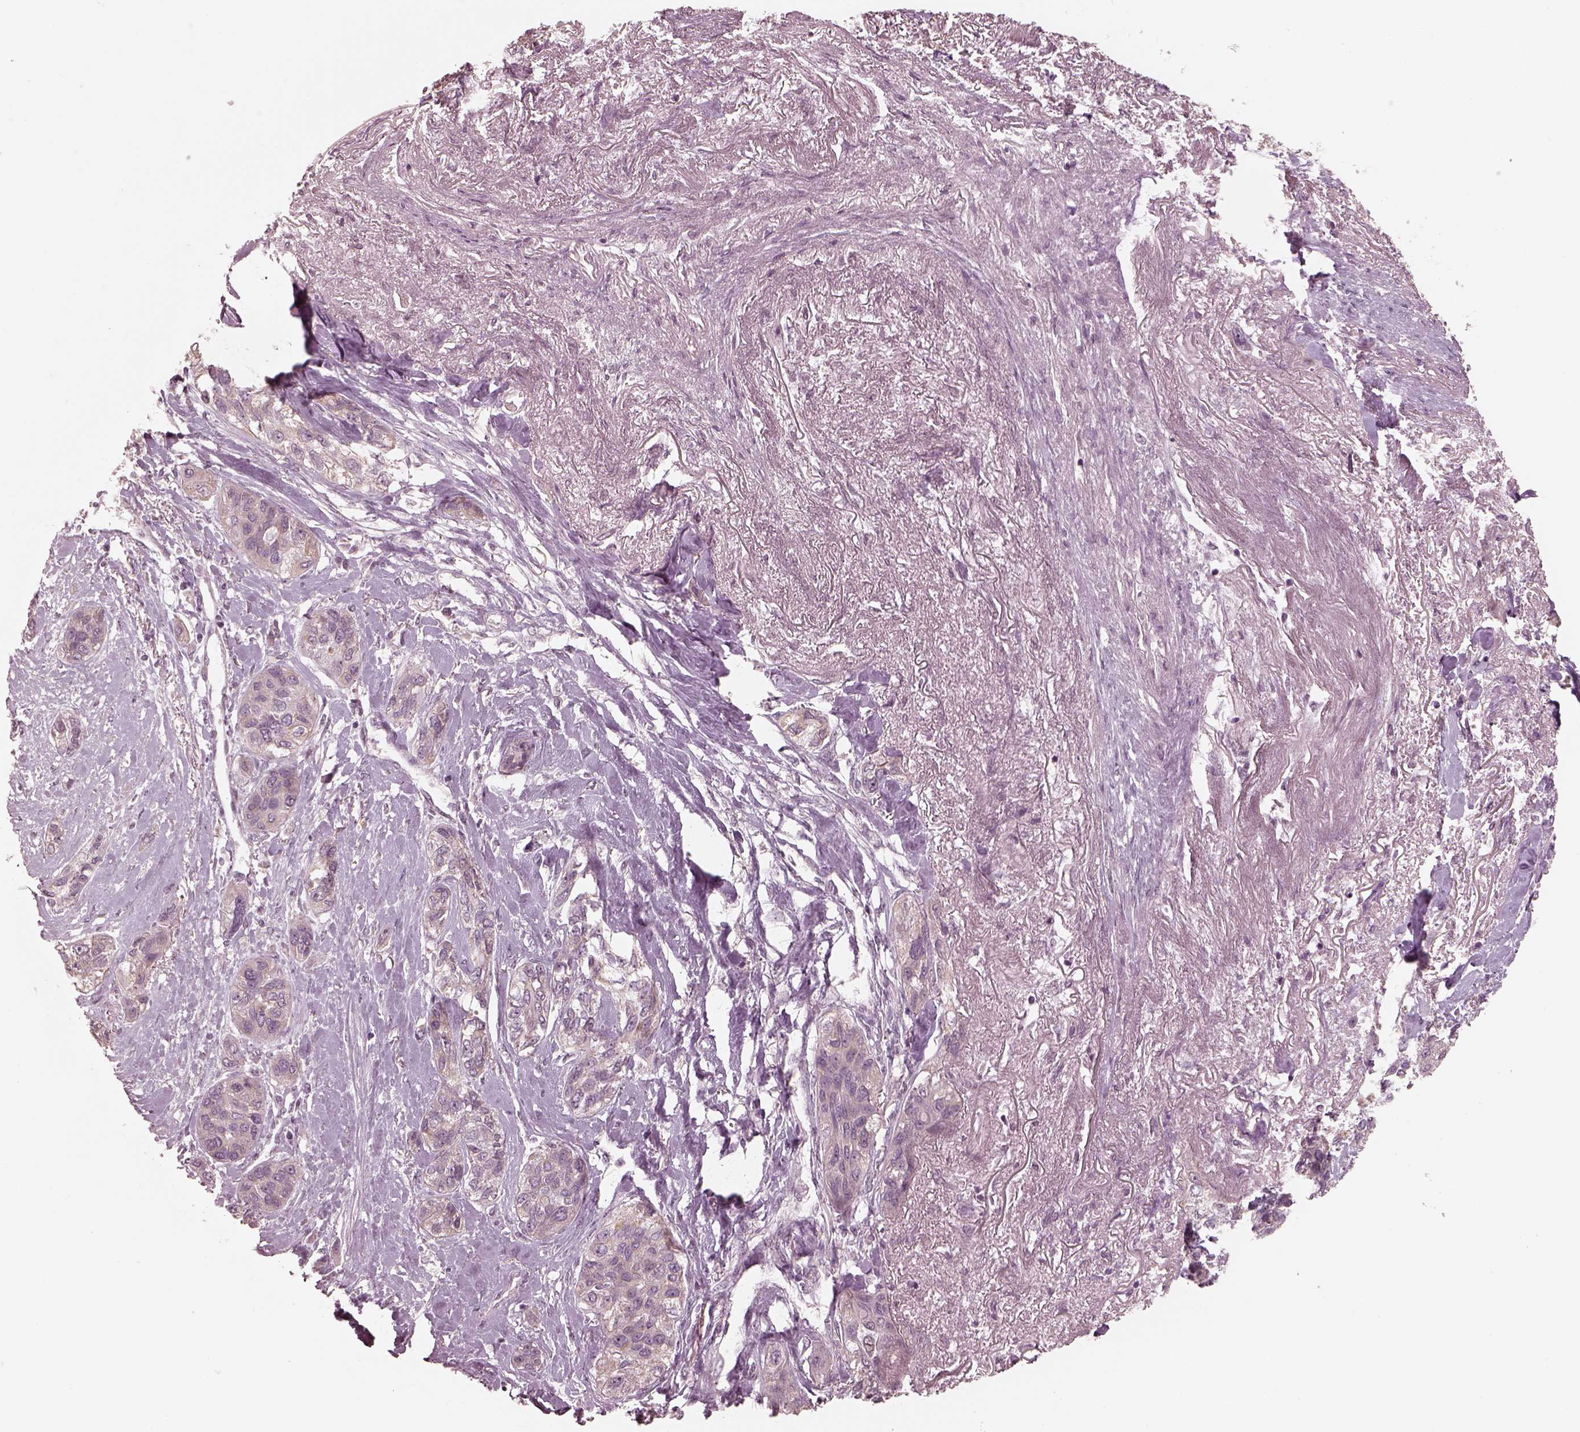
{"staining": {"intensity": "negative", "quantity": "none", "location": "none"}, "tissue": "lung cancer", "cell_type": "Tumor cells", "image_type": "cancer", "snomed": [{"axis": "morphology", "description": "Squamous cell carcinoma, NOS"}, {"axis": "topography", "description": "Lung"}], "caption": "Tumor cells show no significant protein expression in lung cancer (squamous cell carcinoma).", "gene": "IQCB1", "patient": {"sex": "female", "age": 70}}